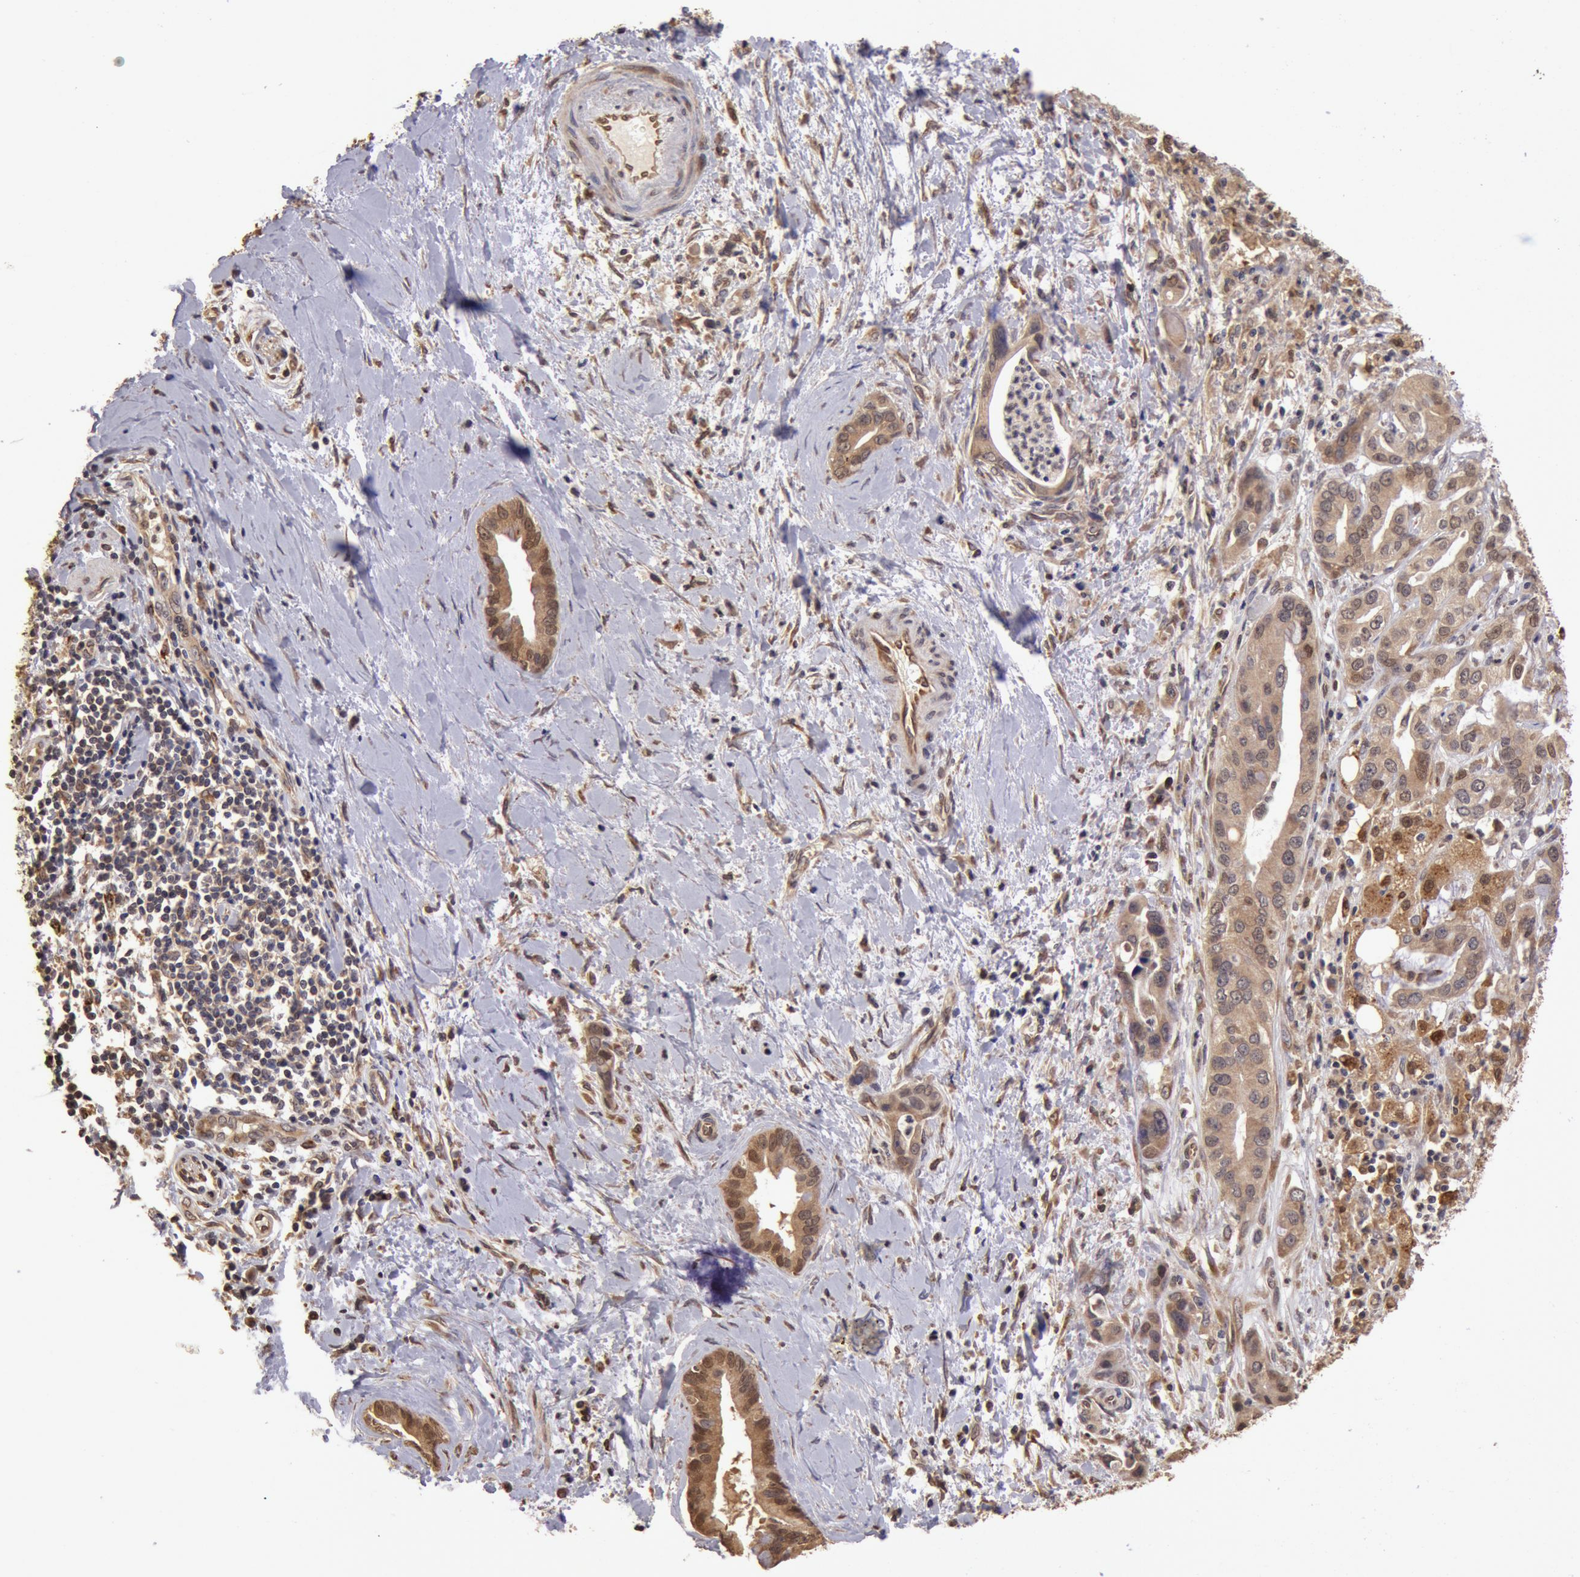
{"staining": {"intensity": "moderate", "quantity": ">75%", "location": "cytoplasmic/membranous,nuclear"}, "tissue": "liver cancer", "cell_type": "Tumor cells", "image_type": "cancer", "snomed": [{"axis": "morphology", "description": "Cholangiocarcinoma"}, {"axis": "topography", "description": "Liver"}], "caption": "Human liver cholangiocarcinoma stained with a brown dye displays moderate cytoplasmic/membranous and nuclear positive expression in approximately >75% of tumor cells.", "gene": "COMT", "patient": {"sex": "female", "age": 65}}